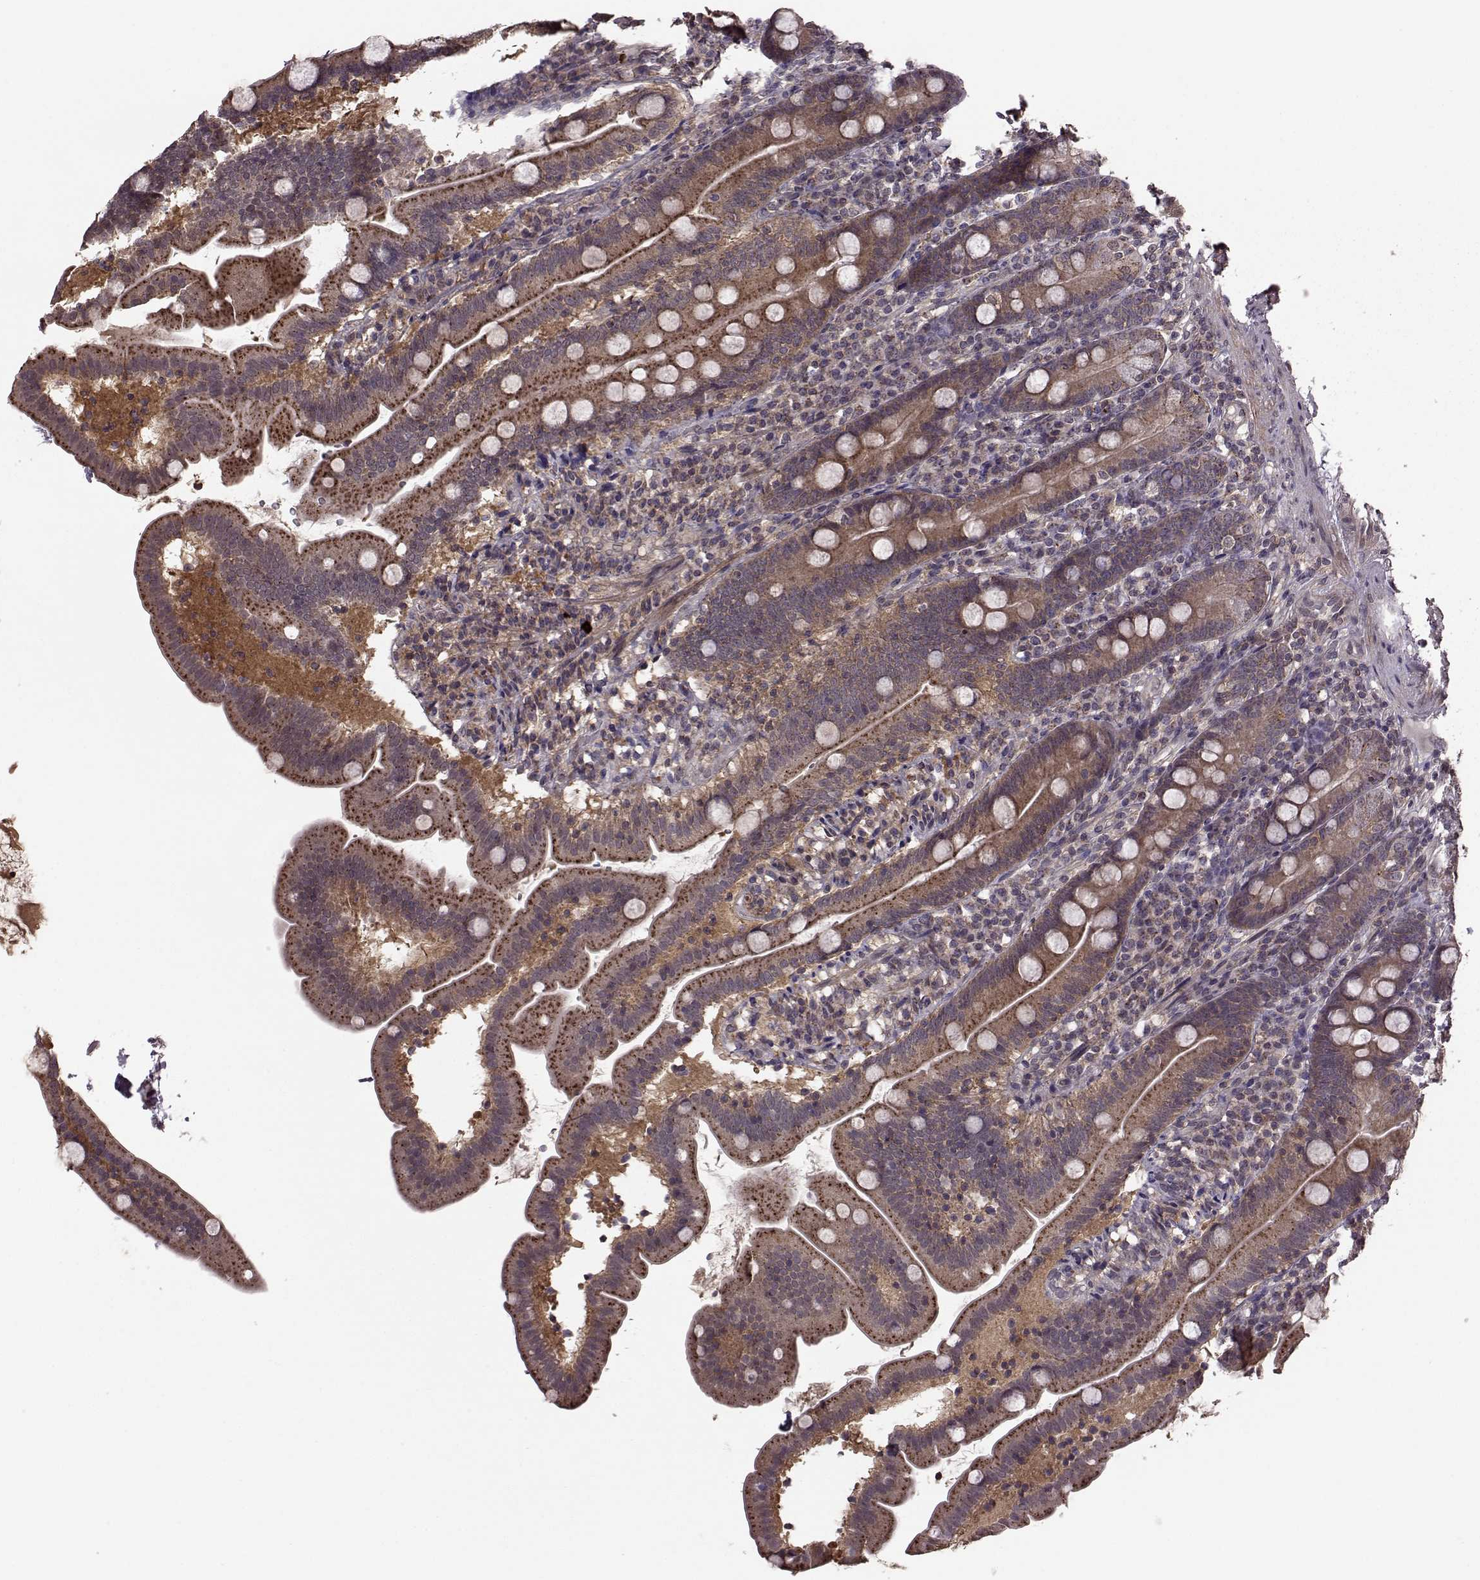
{"staining": {"intensity": "moderate", "quantity": ">75%", "location": "cytoplasmic/membranous"}, "tissue": "duodenum", "cell_type": "Glandular cells", "image_type": "normal", "snomed": [{"axis": "morphology", "description": "Normal tissue, NOS"}, {"axis": "topography", "description": "Duodenum"}], "caption": "Immunohistochemistry (IHC) histopathology image of normal duodenum stained for a protein (brown), which shows medium levels of moderate cytoplasmic/membranous staining in about >75% of glandular cells.", "gene": "FNIP2", "patient": {"sex": "female", "age": 67}}